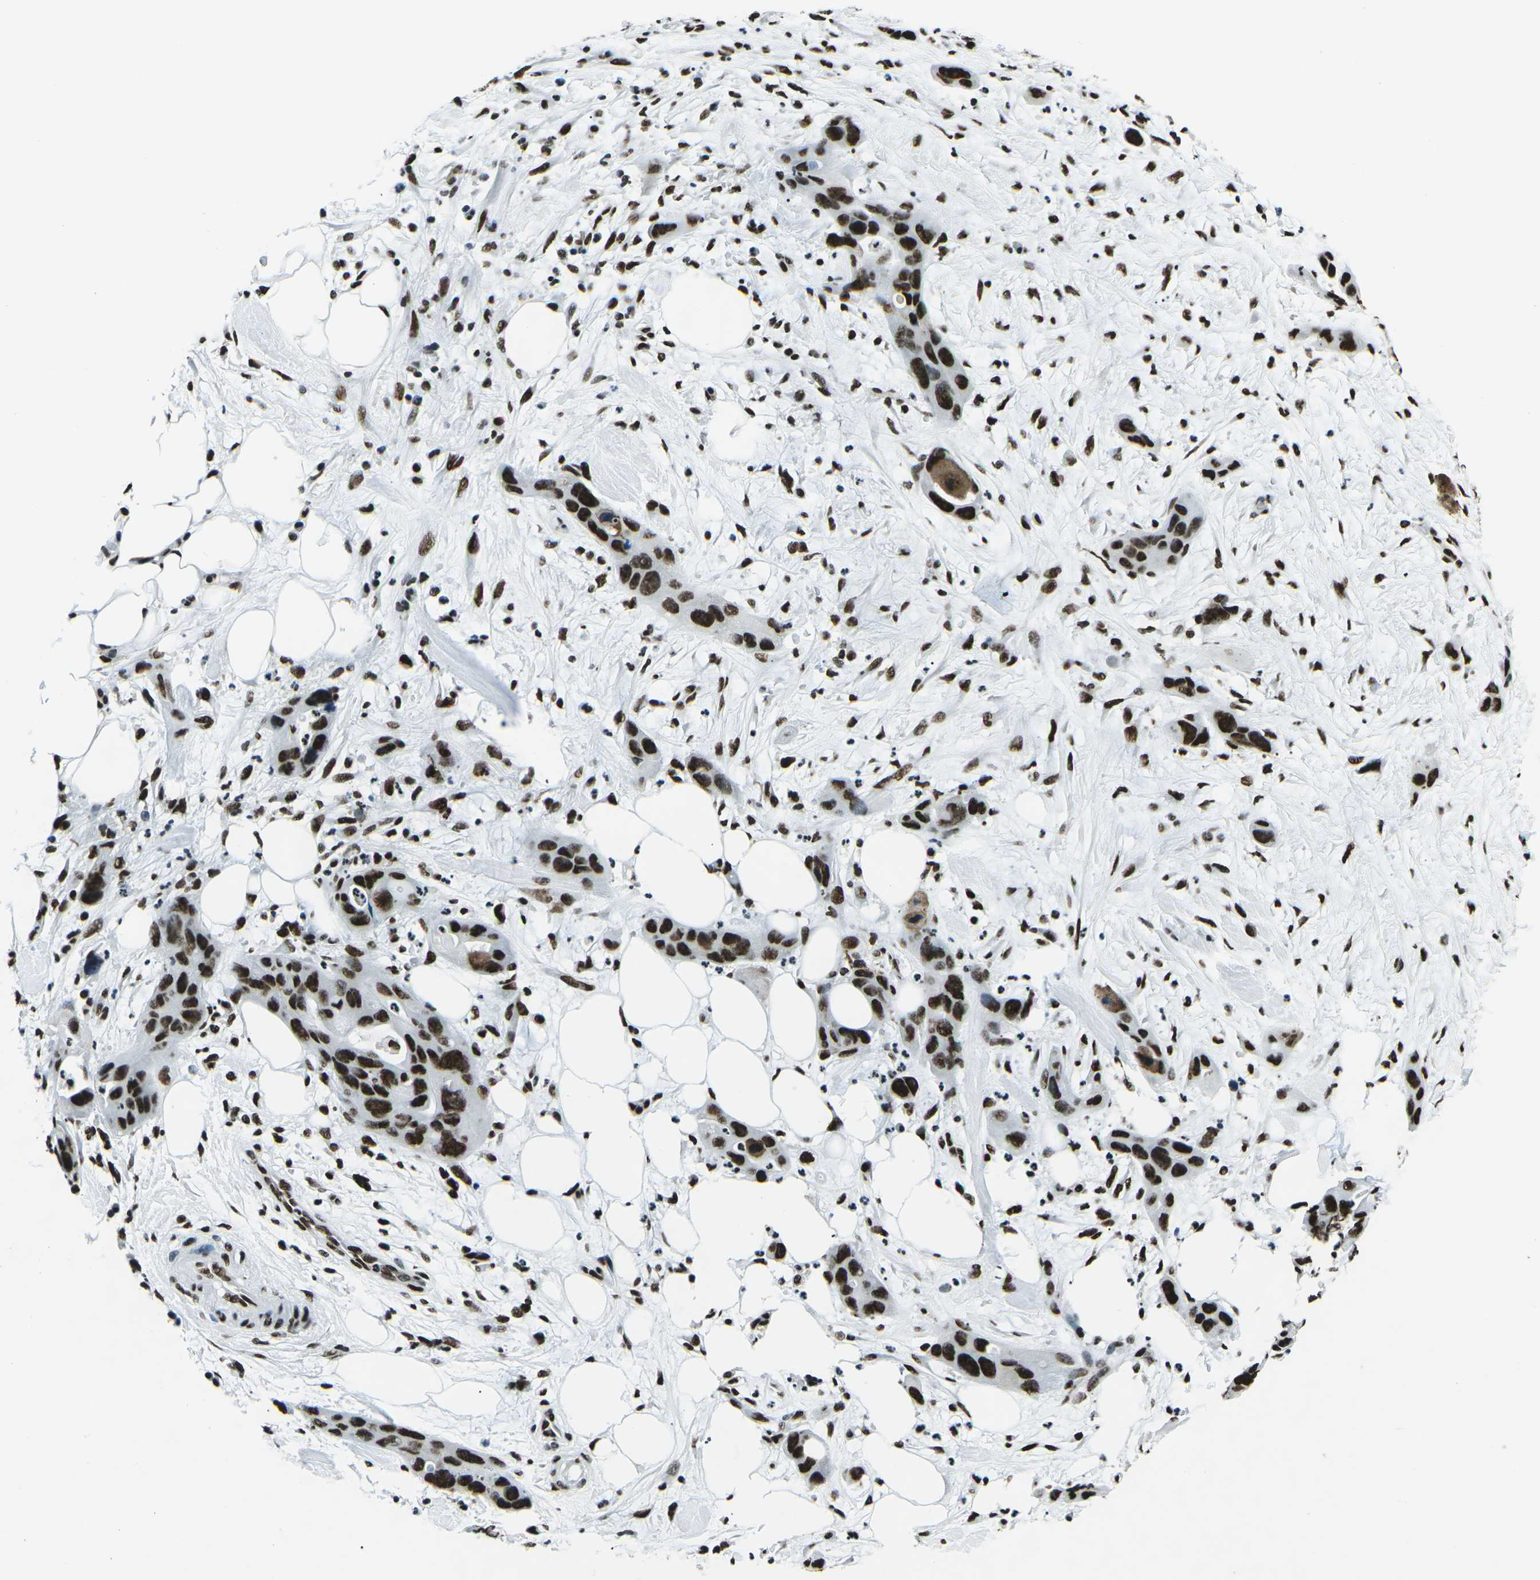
{"staining": {"intensity": "strong", "quantity": ">75%", "location": "nuclear"}, "tissue": "pancreatic cancer", "cell_type": "Tumor cells", "image_type": "cancer", "snomed": [{"axis": "morphology", "description": "Adenocarcinoma, NOS"}, {"axis": "topography", "description": "Pancreas"}], "caption": "Immunohistochemistry of adenocarcinoma (pancreatic) displays high levels of strong nuclear staining in about >75% of tumor cells.", "gene": "HNRNPL", "patient": {"sex": "female", "age": 71}}